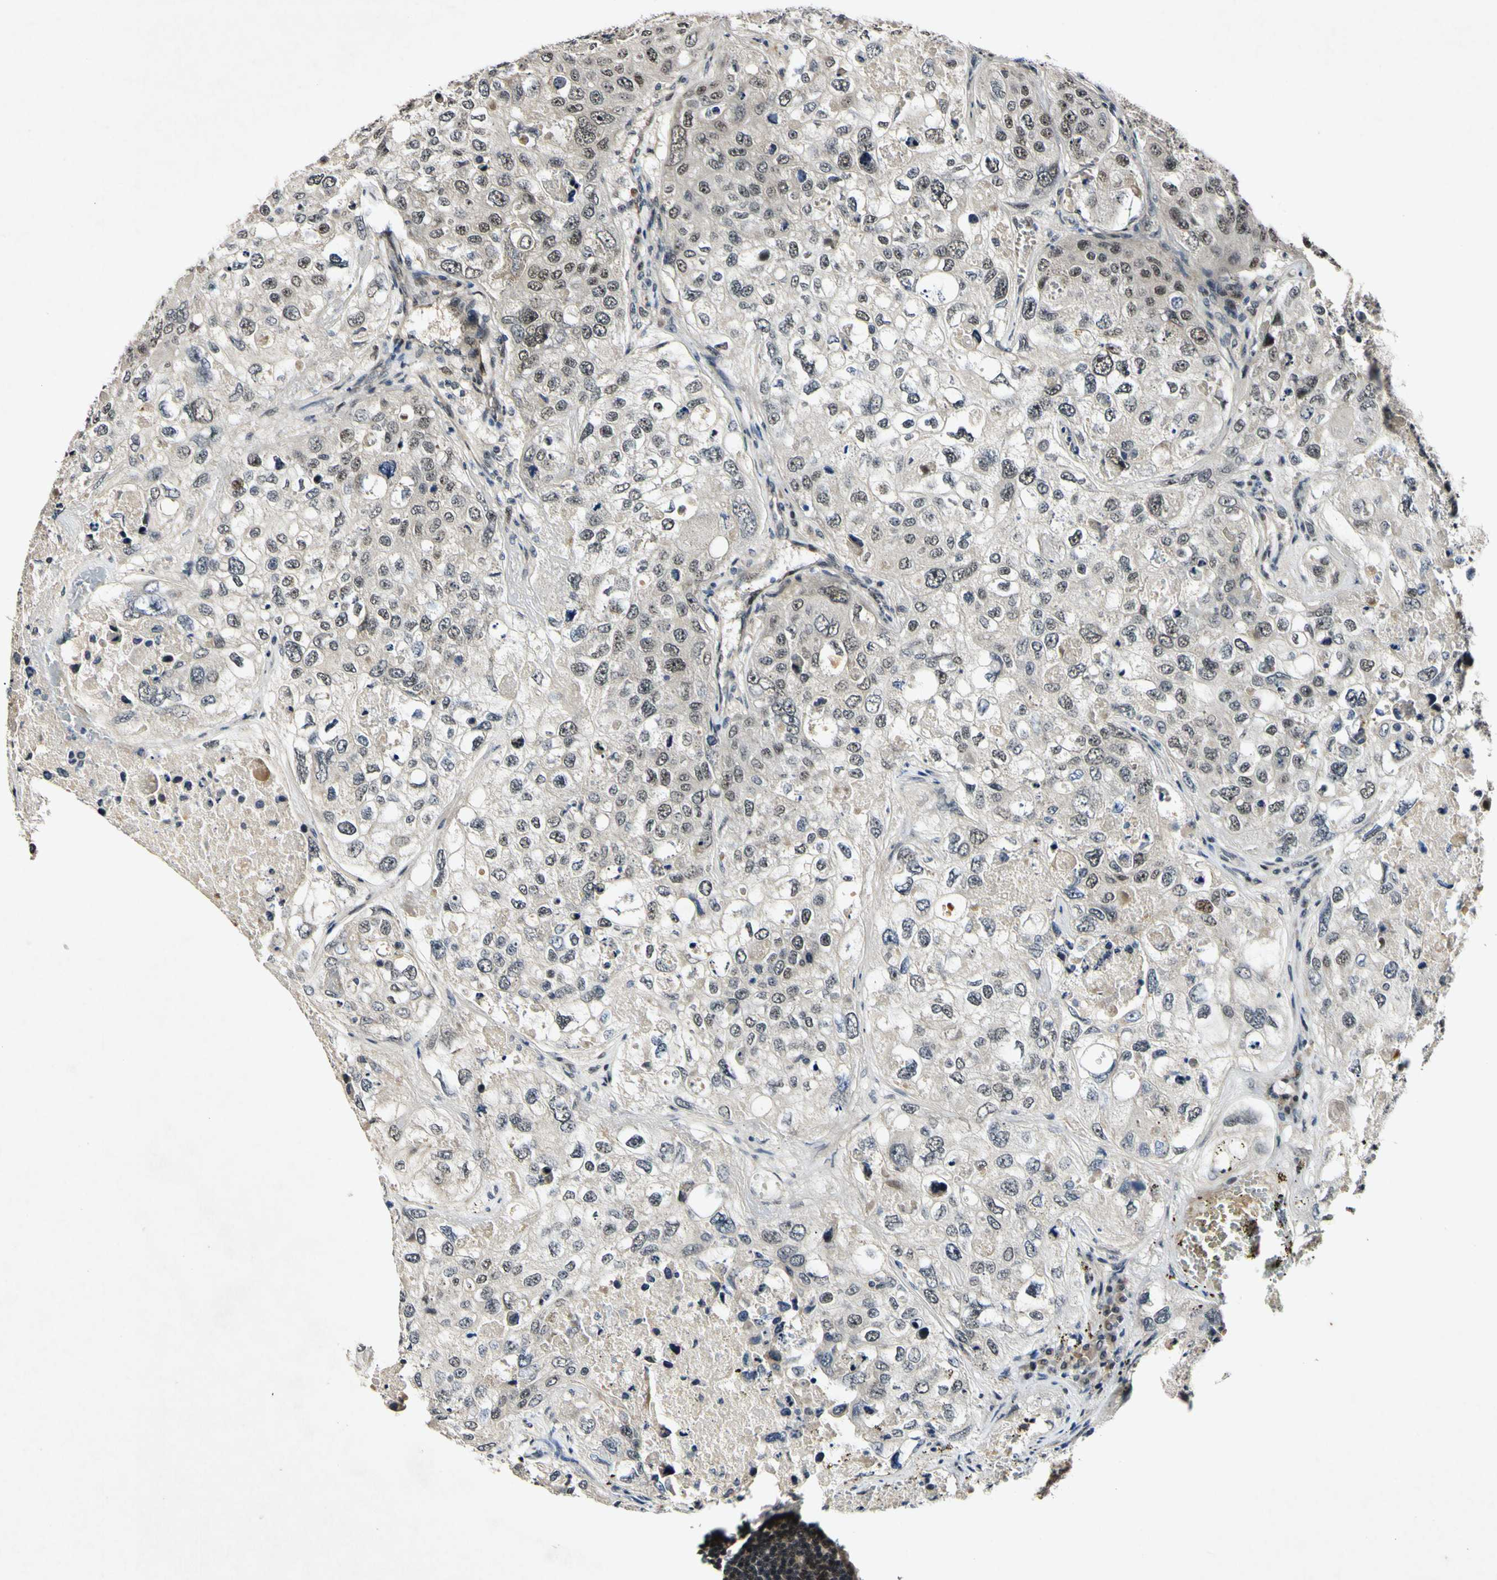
{"staining": {"intensity": "moderate", "quantity": "25%-75%", "location": "nuclear"}, "tissue": "urothelial cancer", "cell_type": "Tumor cells", "image_type": "cancer", "snomed": [{"axis": "morphology", "description": "Urothelial carcinoma, High grade"}, {"axis": "topography", "description": "Lymph node"}, {"axis": "topography", "description": "Urinary bladder"}], "caption": "DAB immunohistochemical staining of human high-grade urothelial carcinoma exhibits moderate nuclear protein expression in about 25%-75% of tumor cells.", "gene": "POLR2F", "patient": {"sex": "male", "age": 51}}